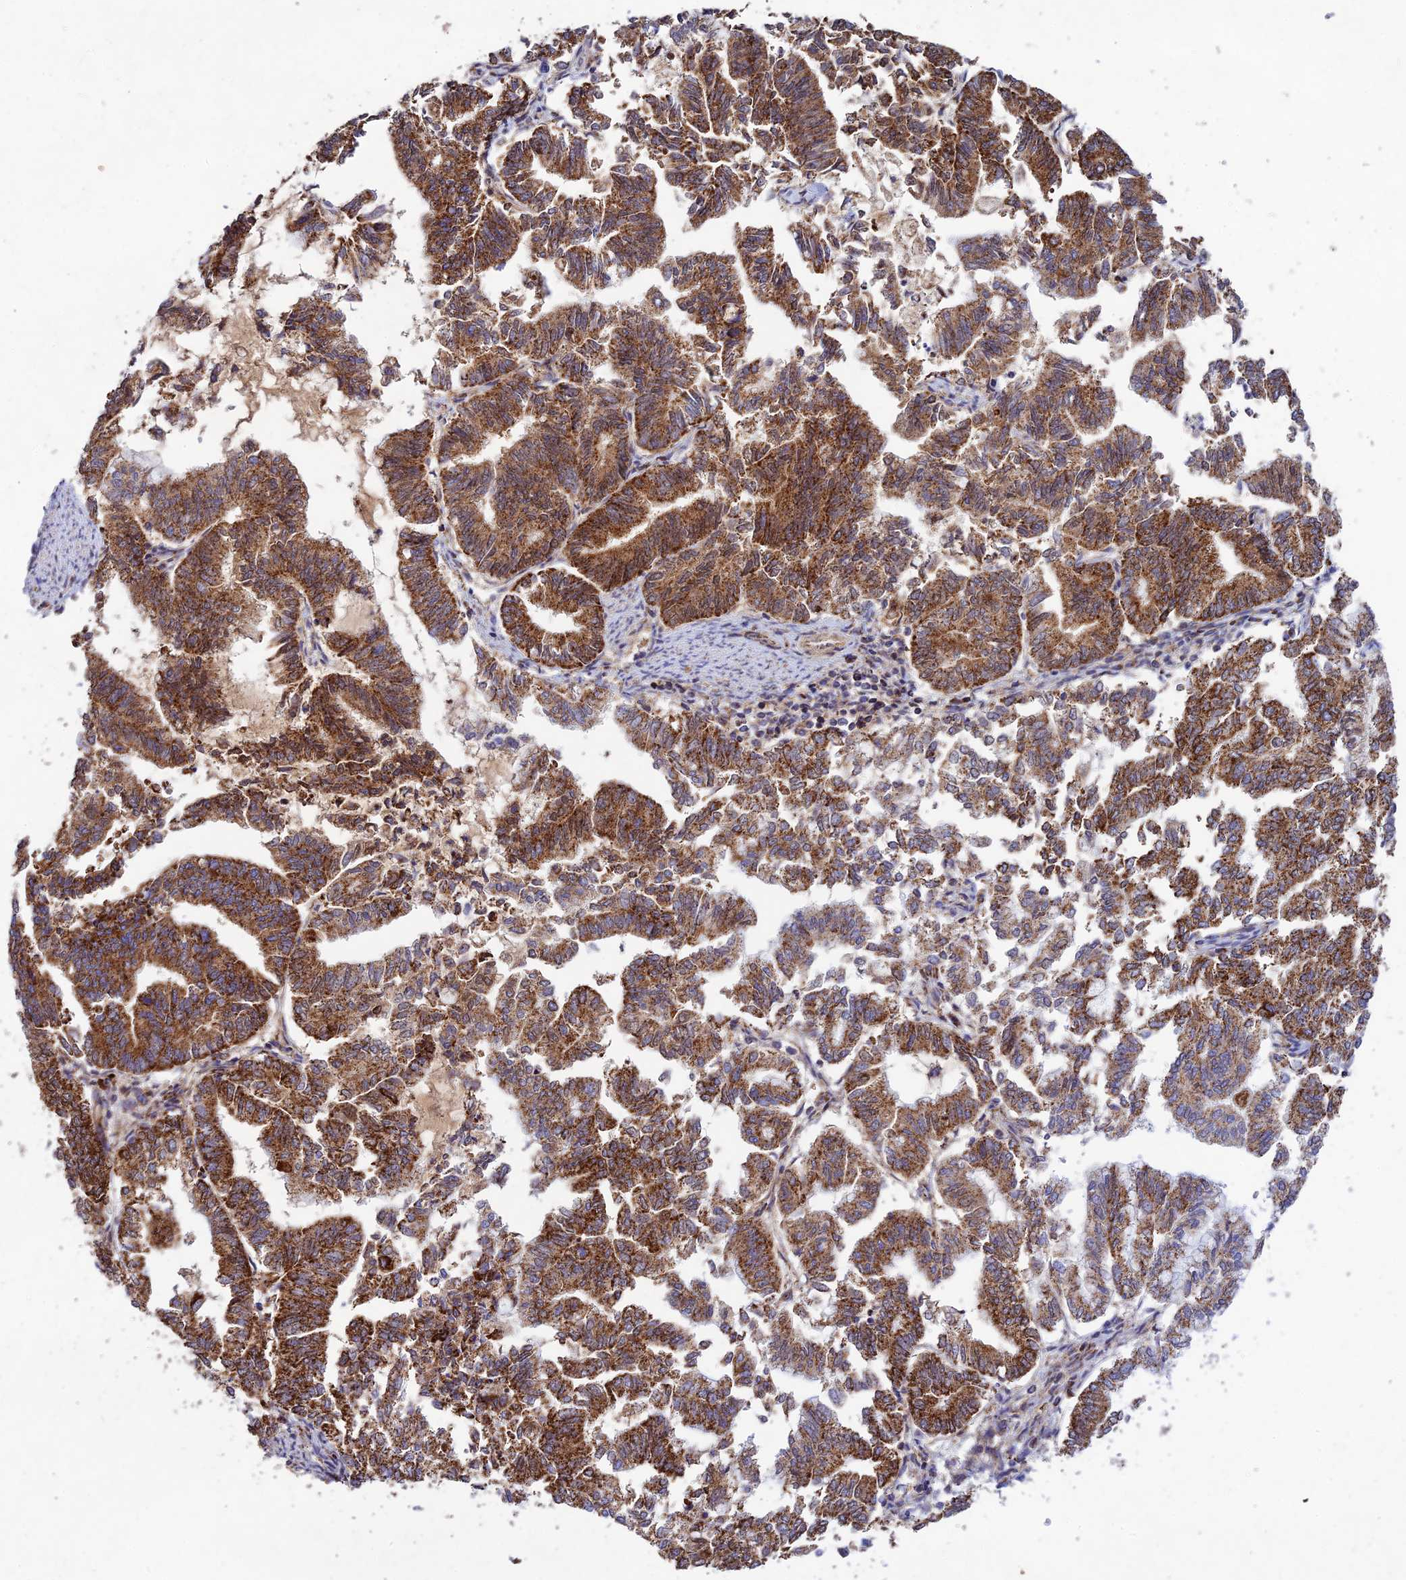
{"staining": {"intensity": "strong", "quantity": ">75%", "location": "cytoplasmic/membranous"}, "tissue": "endometrial cancer", "cell_type": "Tumor cells", "image_type": "cancer", "snomed": [{"axis": "morphology", "description": "Adenocarcinoma, NOS"}, {"axis": "topography", "description": "Endometrium"}], "caption": "Immunohistochemical staining of endometrial cancer (adenocarcinoma) reveals high levels of strong cytoplasmic/membranous protein positivity in approximately >75% of tumor cells.", "gene": "KHDC3L", "patient": {"sex": "female", "age": 79}}